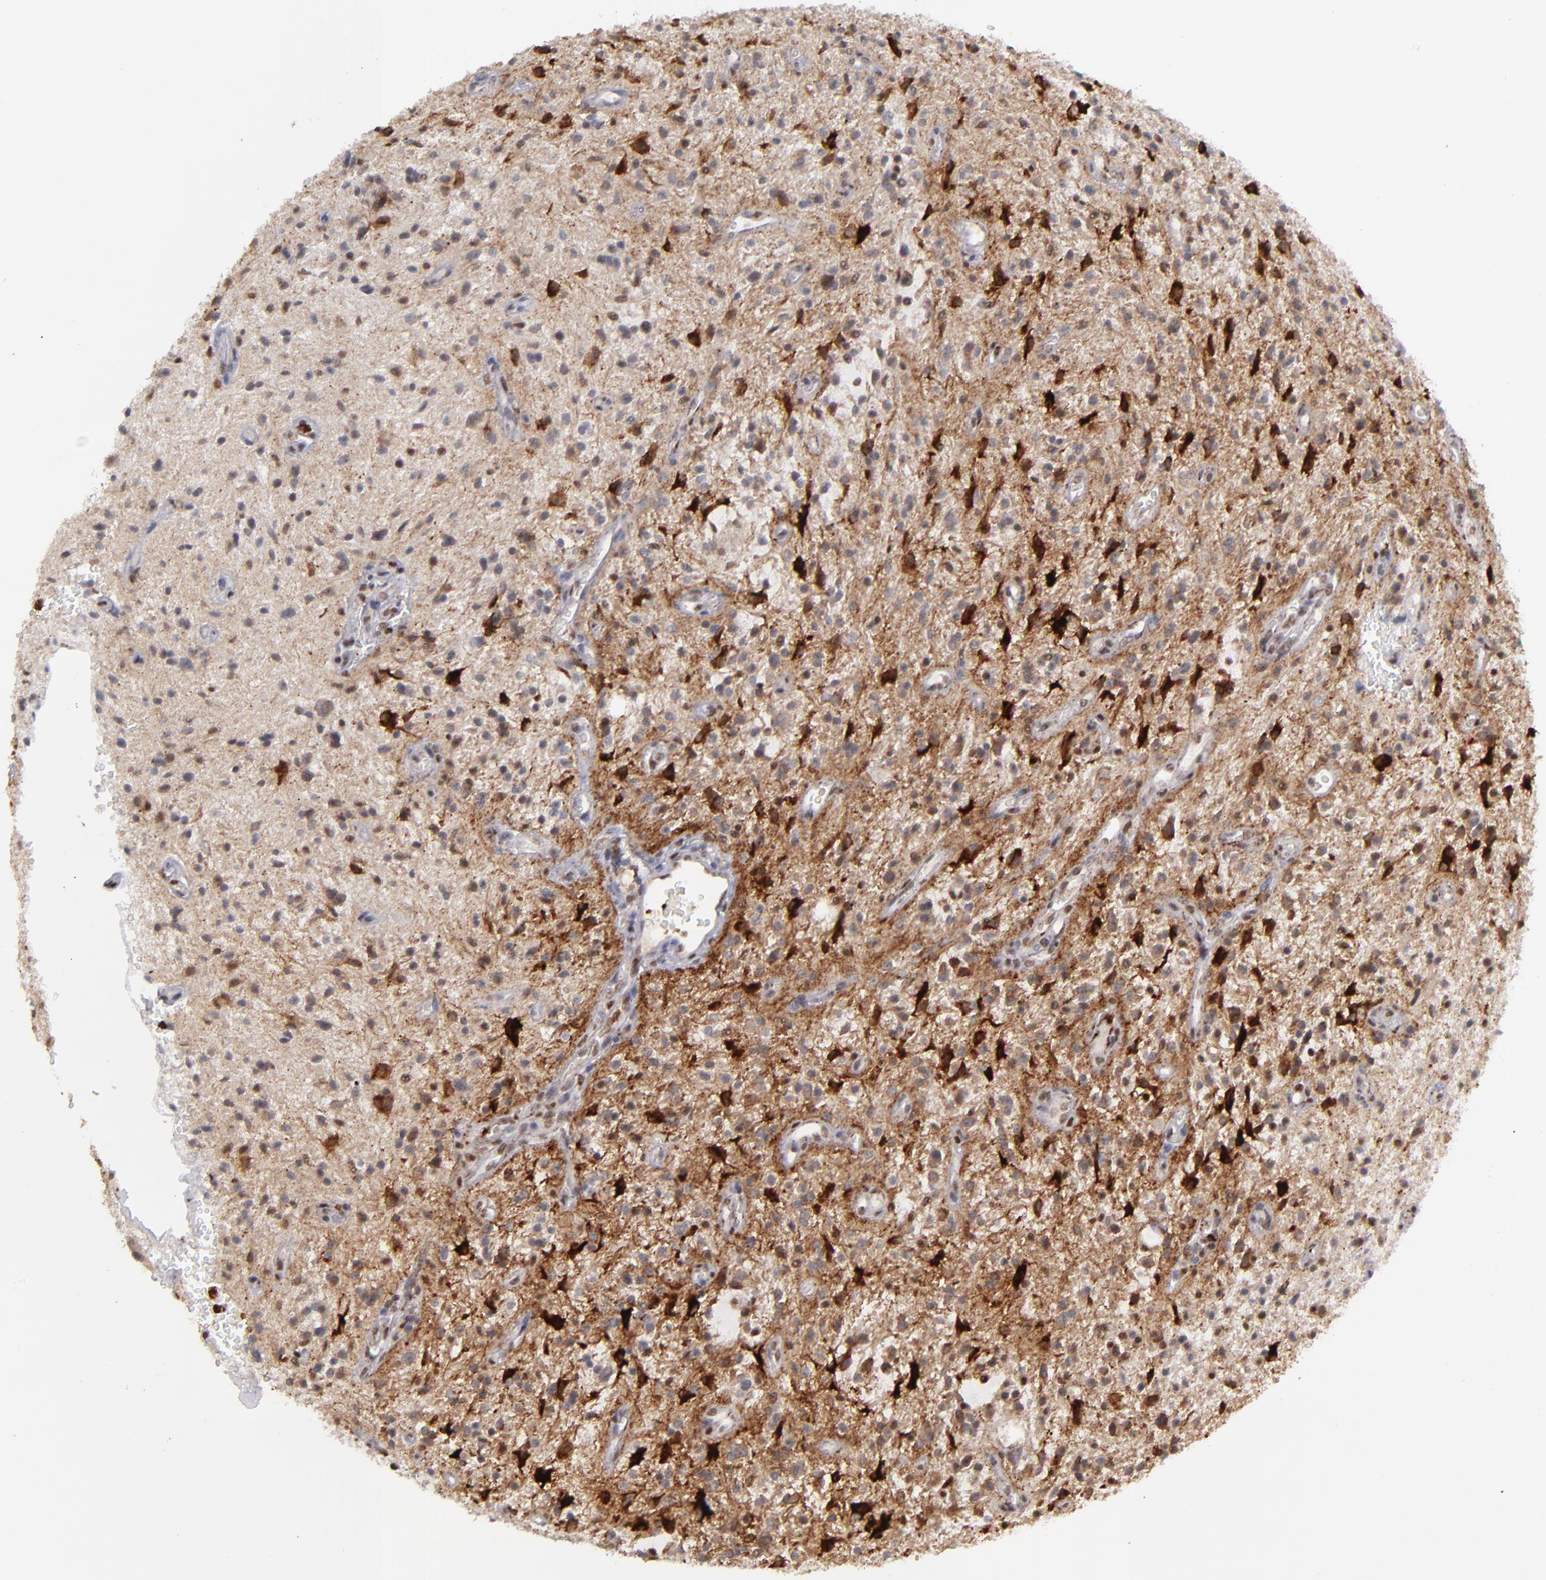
{"staining": {"intensity": "moderate", "quantity": "25%-75%", "location": "cytoplasmic/membranous,nuclear"}, "tissue": "glioma", "cell_type": "Tumor cells", "image_type": "cancer", "snomed": [{"axis": "morphology", "description": "Glioma, malignant, NOS"}, {"axis": "topography", "description": "Cerebellum"}], "caption": "Protein staining of malignant glioma tissue displays moderate cytoplasmic/membranous and nuclear positivity in approximately 25%-75% of tumor cells. (brown staining indicates protein expression, while blue staining denotes nuclei).", "gene": "RREB1", "patient": {"sex": "female", "age": 10}}